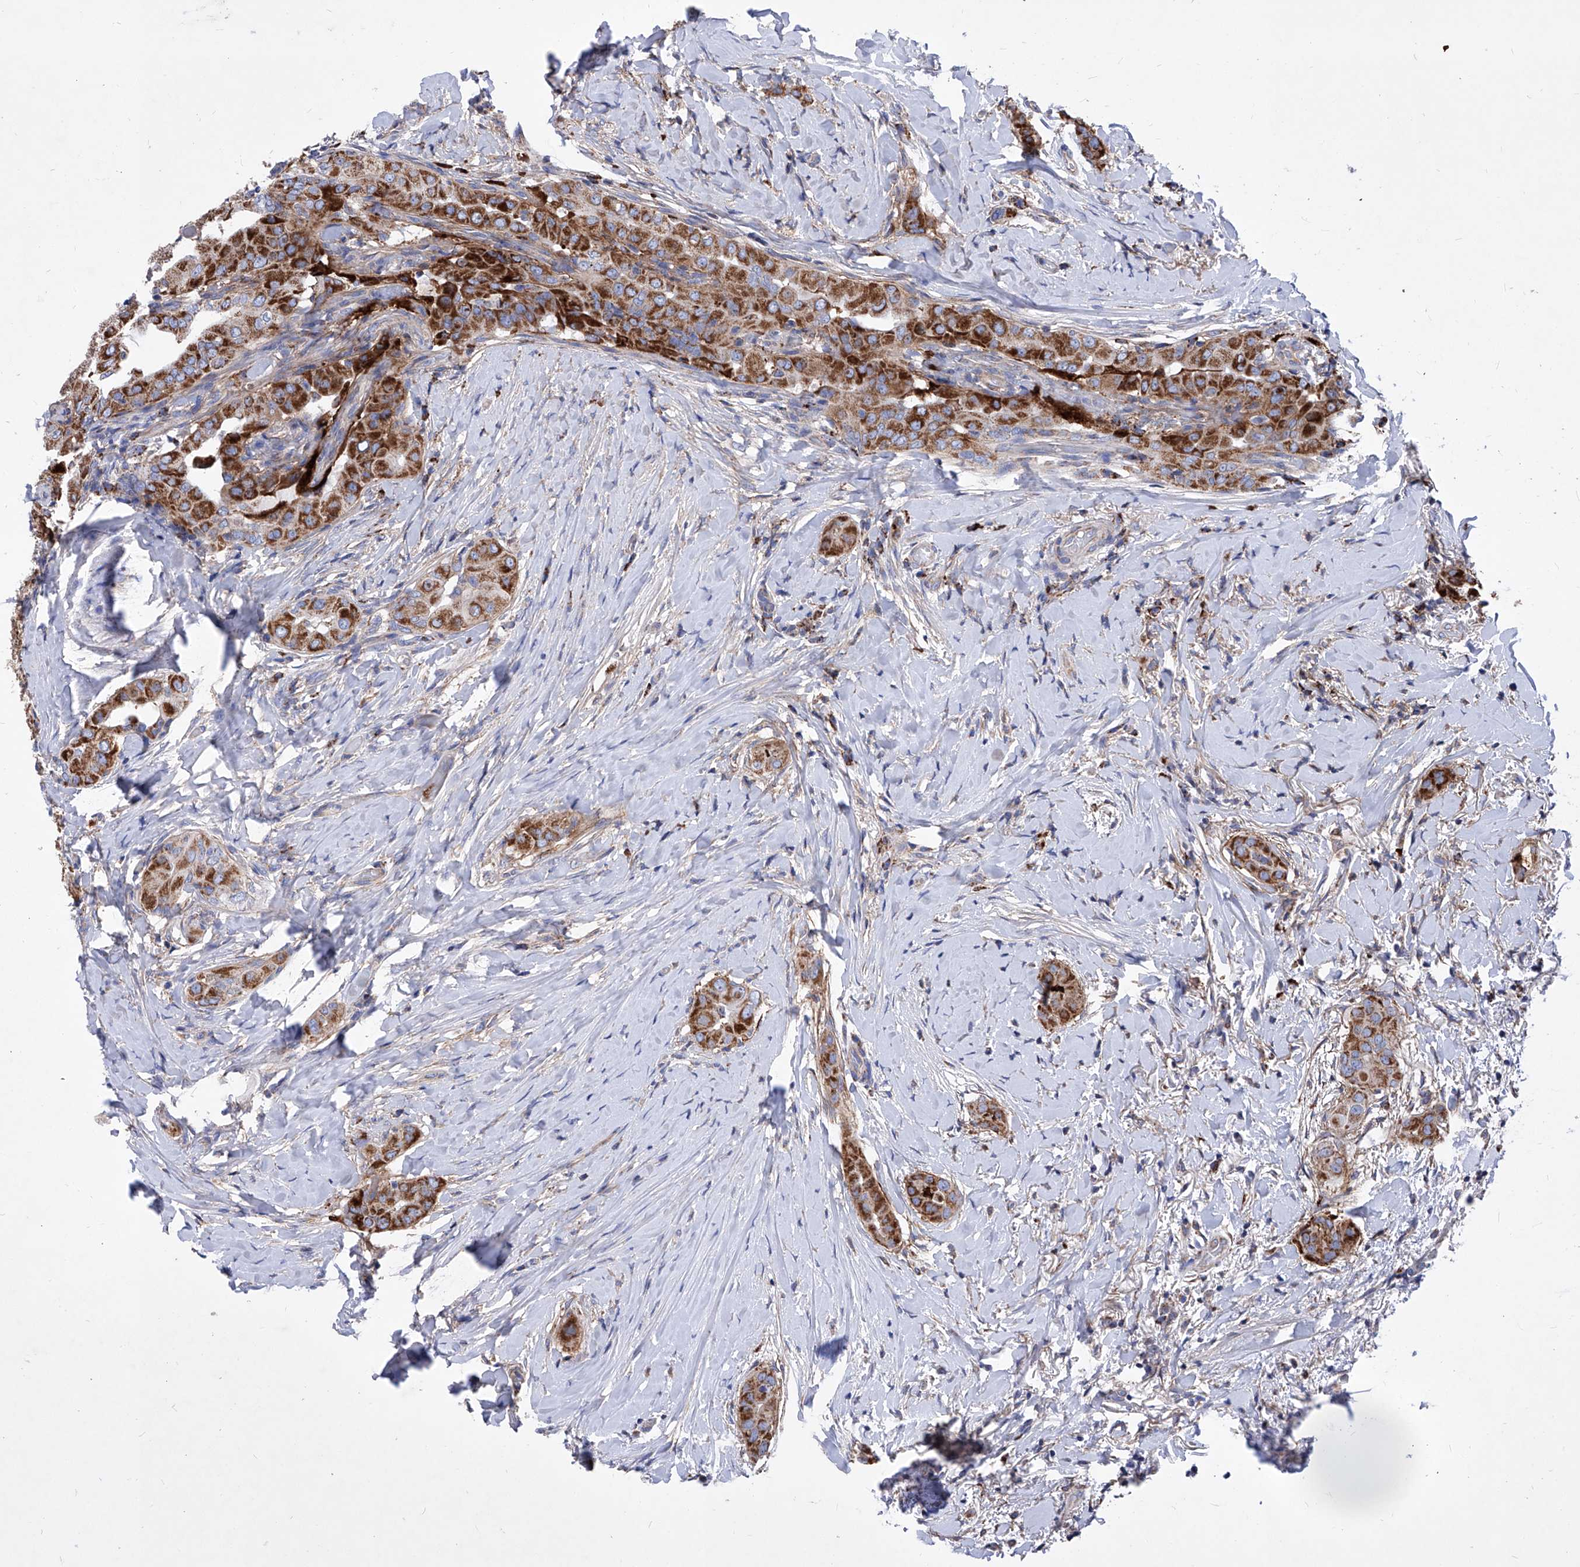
{"staining": {"intensity": "strong", "quantity": ">75%", "location": "cytoplasmic/membranous"}, "tissue": "thyroid cancer", "cell_type": "Tumor cells", "image_type": "cancer", "snomed": [{"axis": "morphology", "description": "Papillary adenocarcinoma, NOS"}, {"axis": "topography", "description": "Thyroid gland"}], "caption": "Brown immunohistochemical staining in thyroid papillary adenocarcinoma displays strong cytoplasmic/membranous positivity in about >75% of tumor cells. (IHC, brightfield microscopy, high magnification).", "gene": "HRNR", "patient": {"sex": "male", "age": 33}}